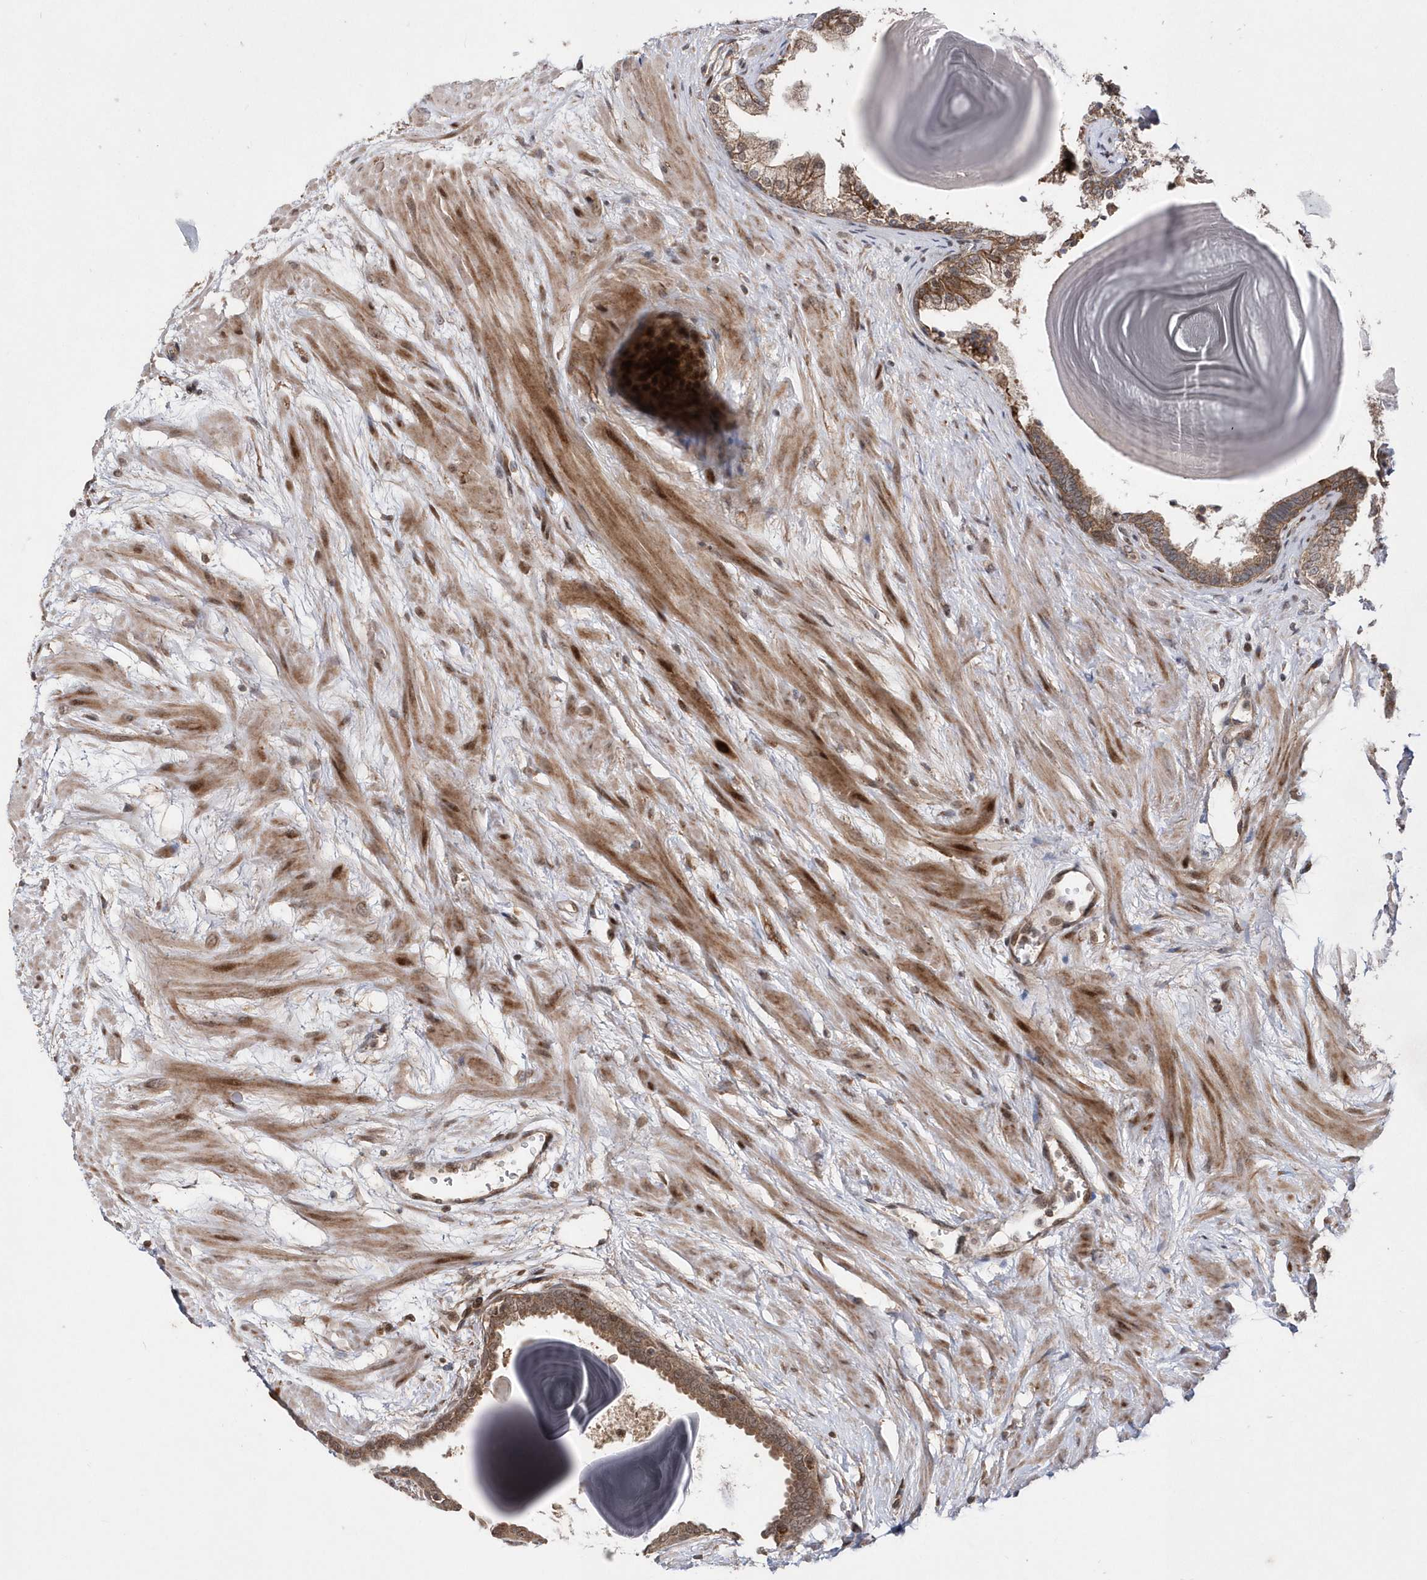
{"staining": {"intensity": "moderate", "quantity": ">75%", "location": "cytoplasmic/membranous"}, "tissue": "prostate", "cell_type": "Glandular cells", "image_type": "normal", "snomed": [{"axis": "morphology", "description": "Normal tissue, NOS"}, {"axis": "topography", "description": "Prostate"}], "caption": "Prostate stained with immunohistochemistry demonstrates moderate cytoplasmic/membranous positivity in approximately >75% of glandular cells. (Brightfield microscopy of DAB IHC at high magnification).", "gene": "DALRD3", "patient": {"sex": "male", "age": 48}}